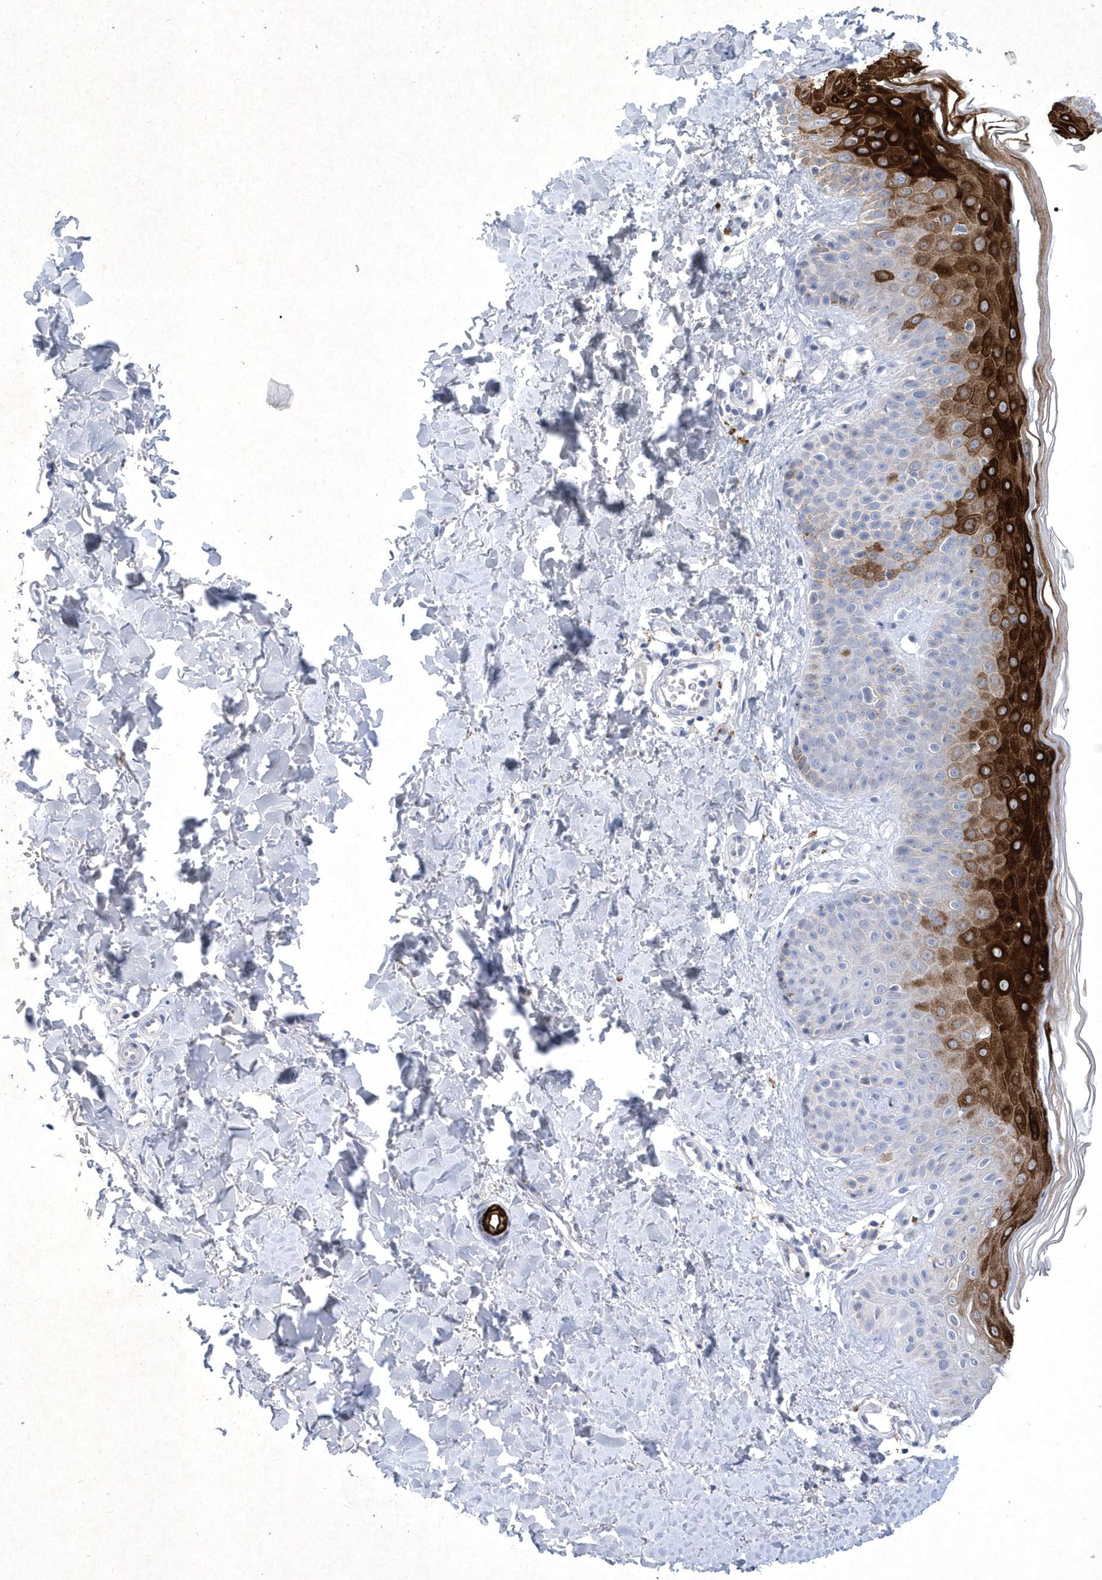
{"staining": {"intensity": "negative", "quantity": "none", "location": "none"}, "tissue": "skin", "cell_type": "Fibroblasts", "image_type": "normal", "snomed": [{"axis": "morphology", "description": "Normal tissue, NOS"}, {"axis": "topography", "description": "Skin"}], "caption": "IHC of normal human skin exhibits no positivity in fibroblasts. (Immunohistochemistry, brightfield microscopy, high magnification).", "gene": "BHLHA15", "patient": {"sex": "male", "age": 52}}